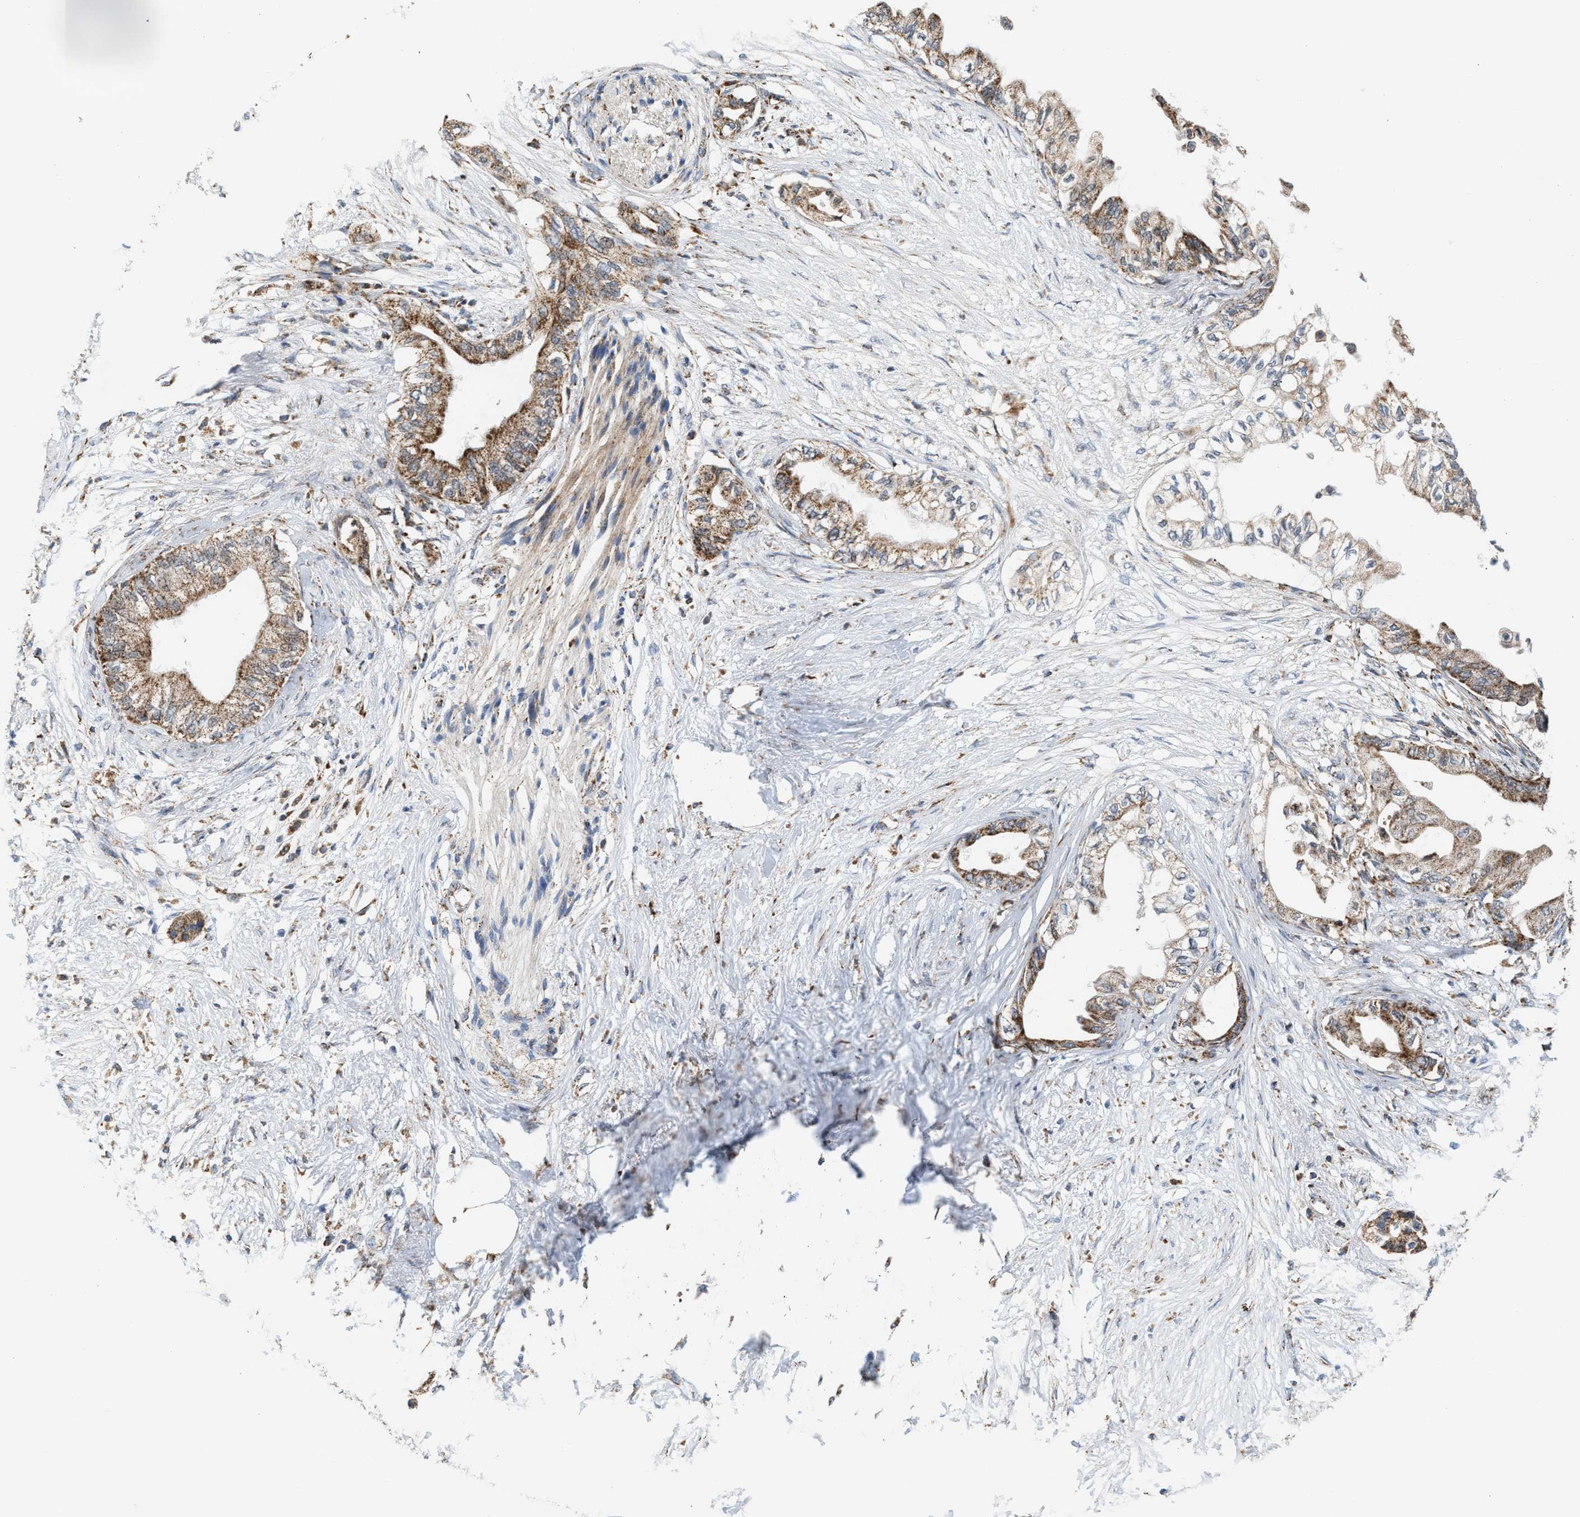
{"staining": {"intensity": "moderate", "quantity": ">75%", "location": "cytoplasmic/membranous"}, "tissue": "pancreatic cancer", "cell_type": "Tumor cells", "image_type": "cancer", "snomed": [{"axis": "morphology", "description": "Normal tissue, NOS"}, {"axis": "morphology", "description": "Adenocarcinoma, NOS"}, {"axis": "topography", "description": "Pancreas"}, {"axis": "topography", "description": "Duodenum"}], "caption": "DAB immunohistochemical staining of pancreatic cancer (adenocarcinoma) shows moderate cytoplasmic/membranous protein expression in about >75% of tumor cells.", "gene": "PMPCA", "patient": {"sex": "female", "age": 60}}